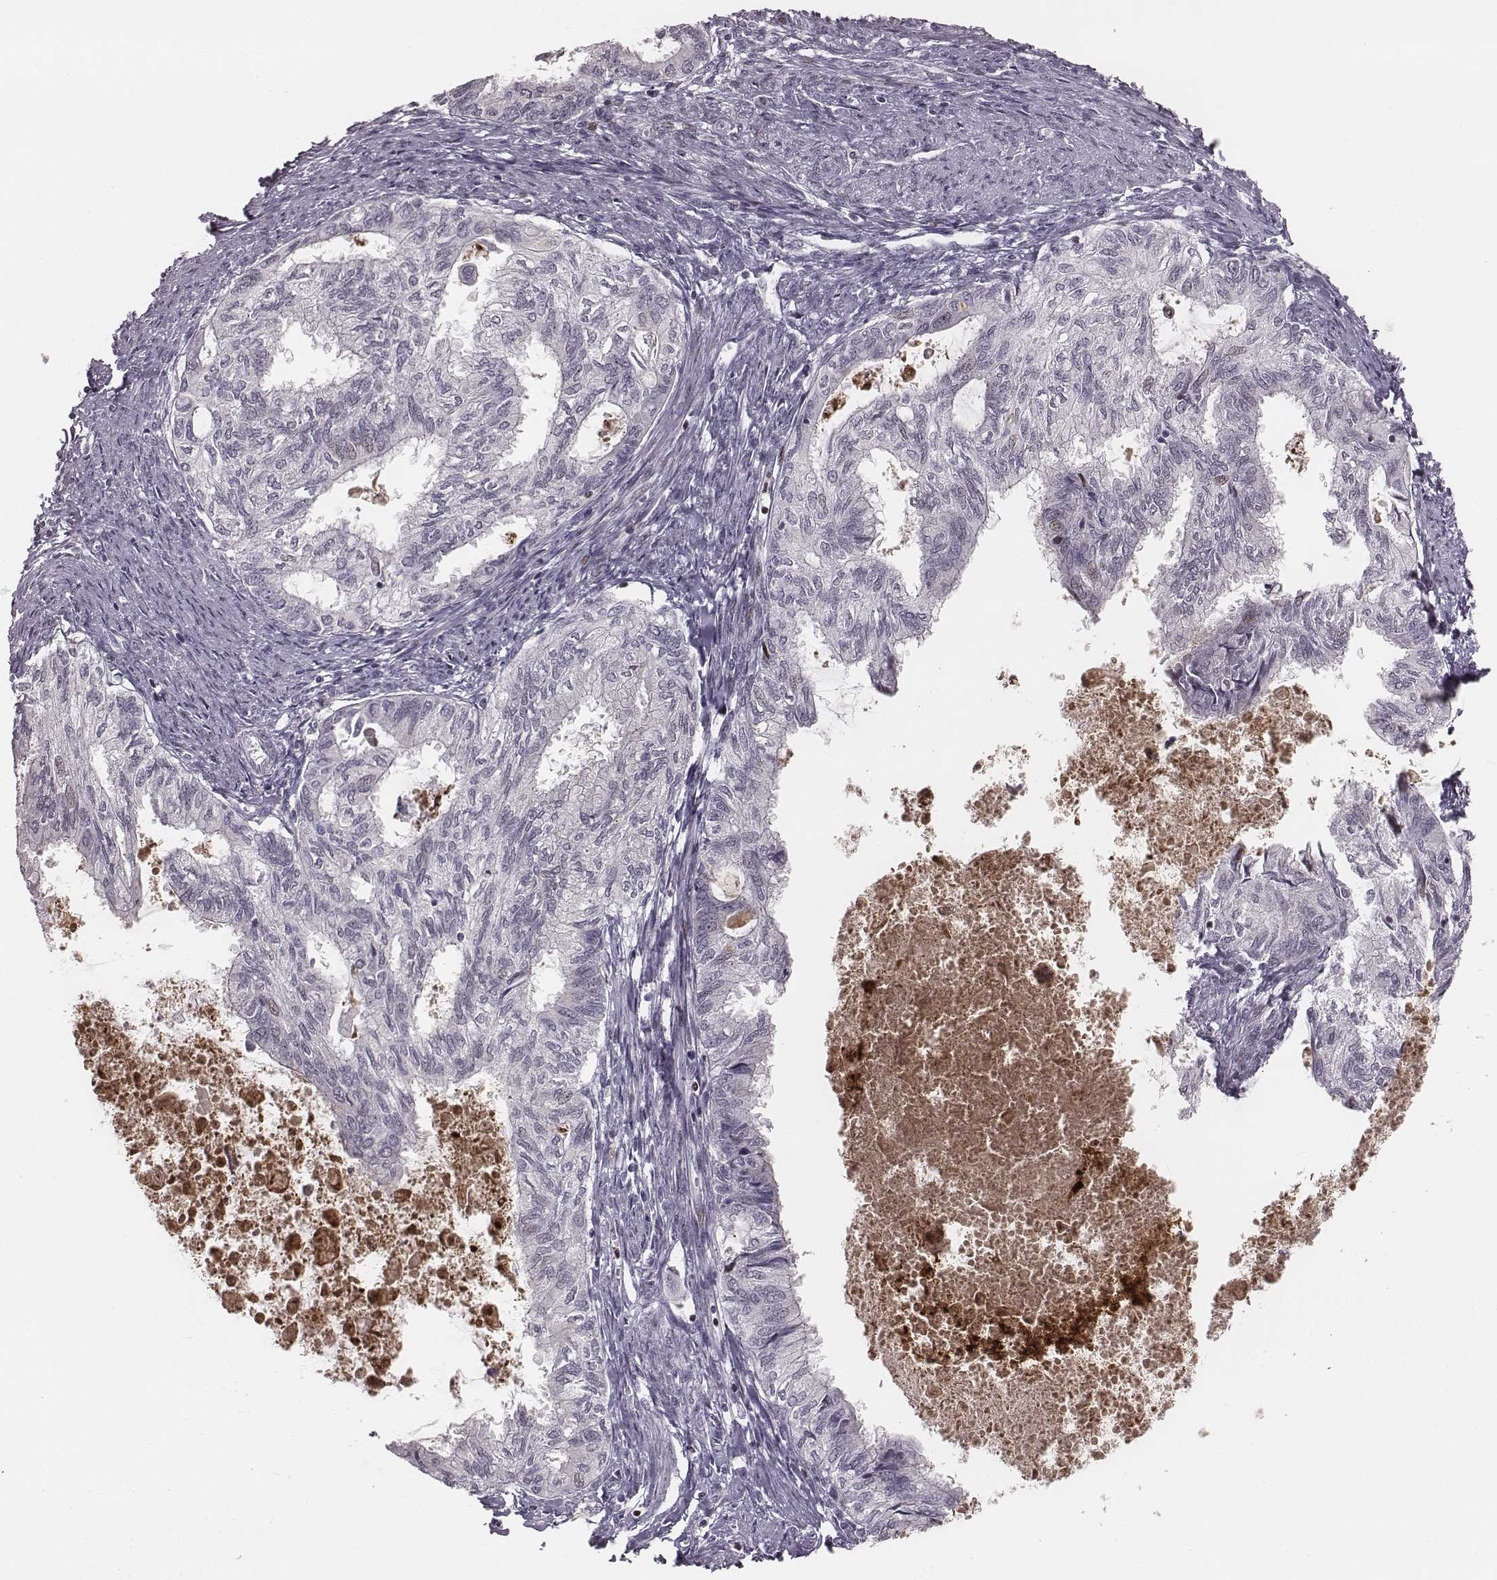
{"staining": {"intensity": "negative", "quantity": "none", "location": "none"}, "tissue": "endometrial cancer", "cell_type": "Tumor cells", "image_type": "cancer", "snomed": [{"axis": "morphology", "description": "Adenocarcinoma, NOS"}, {"axis": "topography", "description": "Endometrium"}], "caption": "IHC of endometrial cancer (adenocarcinoma) displays no expression in tumor cells.", "gene": "NDC1", "patient": {"sex": "female", "age": 86}}